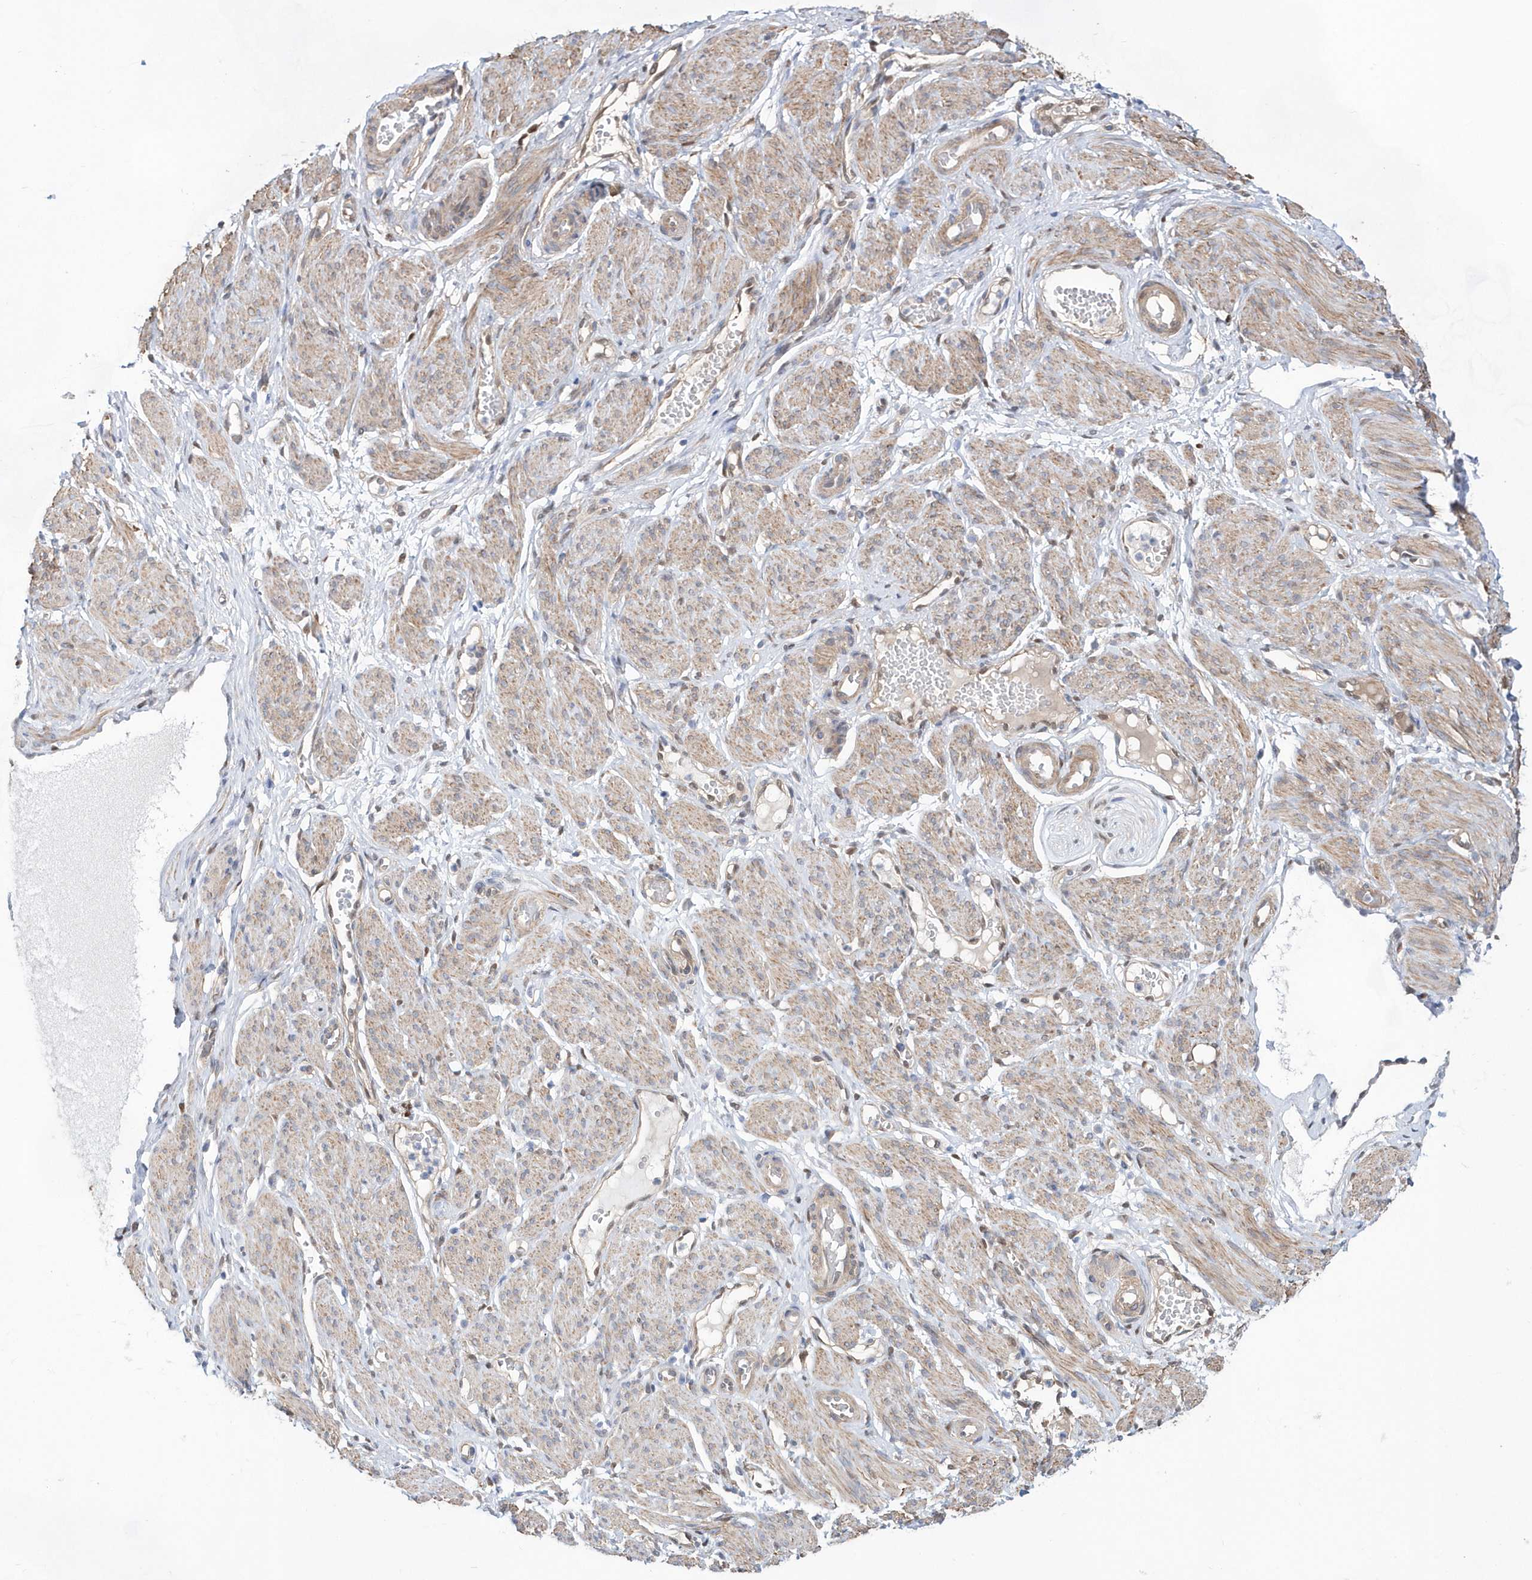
{"staining": {"intensity": "moderate", "quantity": ">75%", "location": "nuclear"}, "tissue": "adipose tissue", "cell_type": "Adipocytes", "image_type": "normal", "snomed": [{"axis": "morphology", "description": "Normal tissue, NOS"}, {"axis": "topography", "description": "Smooth muscle"}, {"axis": "topography", "description": "Peripheral nerve tissue"}], "caption": "Immunohistochemical staining of benign adipose tissue demonstrates moderate nuclear protein staining in about >75% of adipocytes. (DAB IHC, brown staining for protein, blue staining for nuclei).", "gene": "BDH2", "patient": {"sex": "female", "age": 39}}